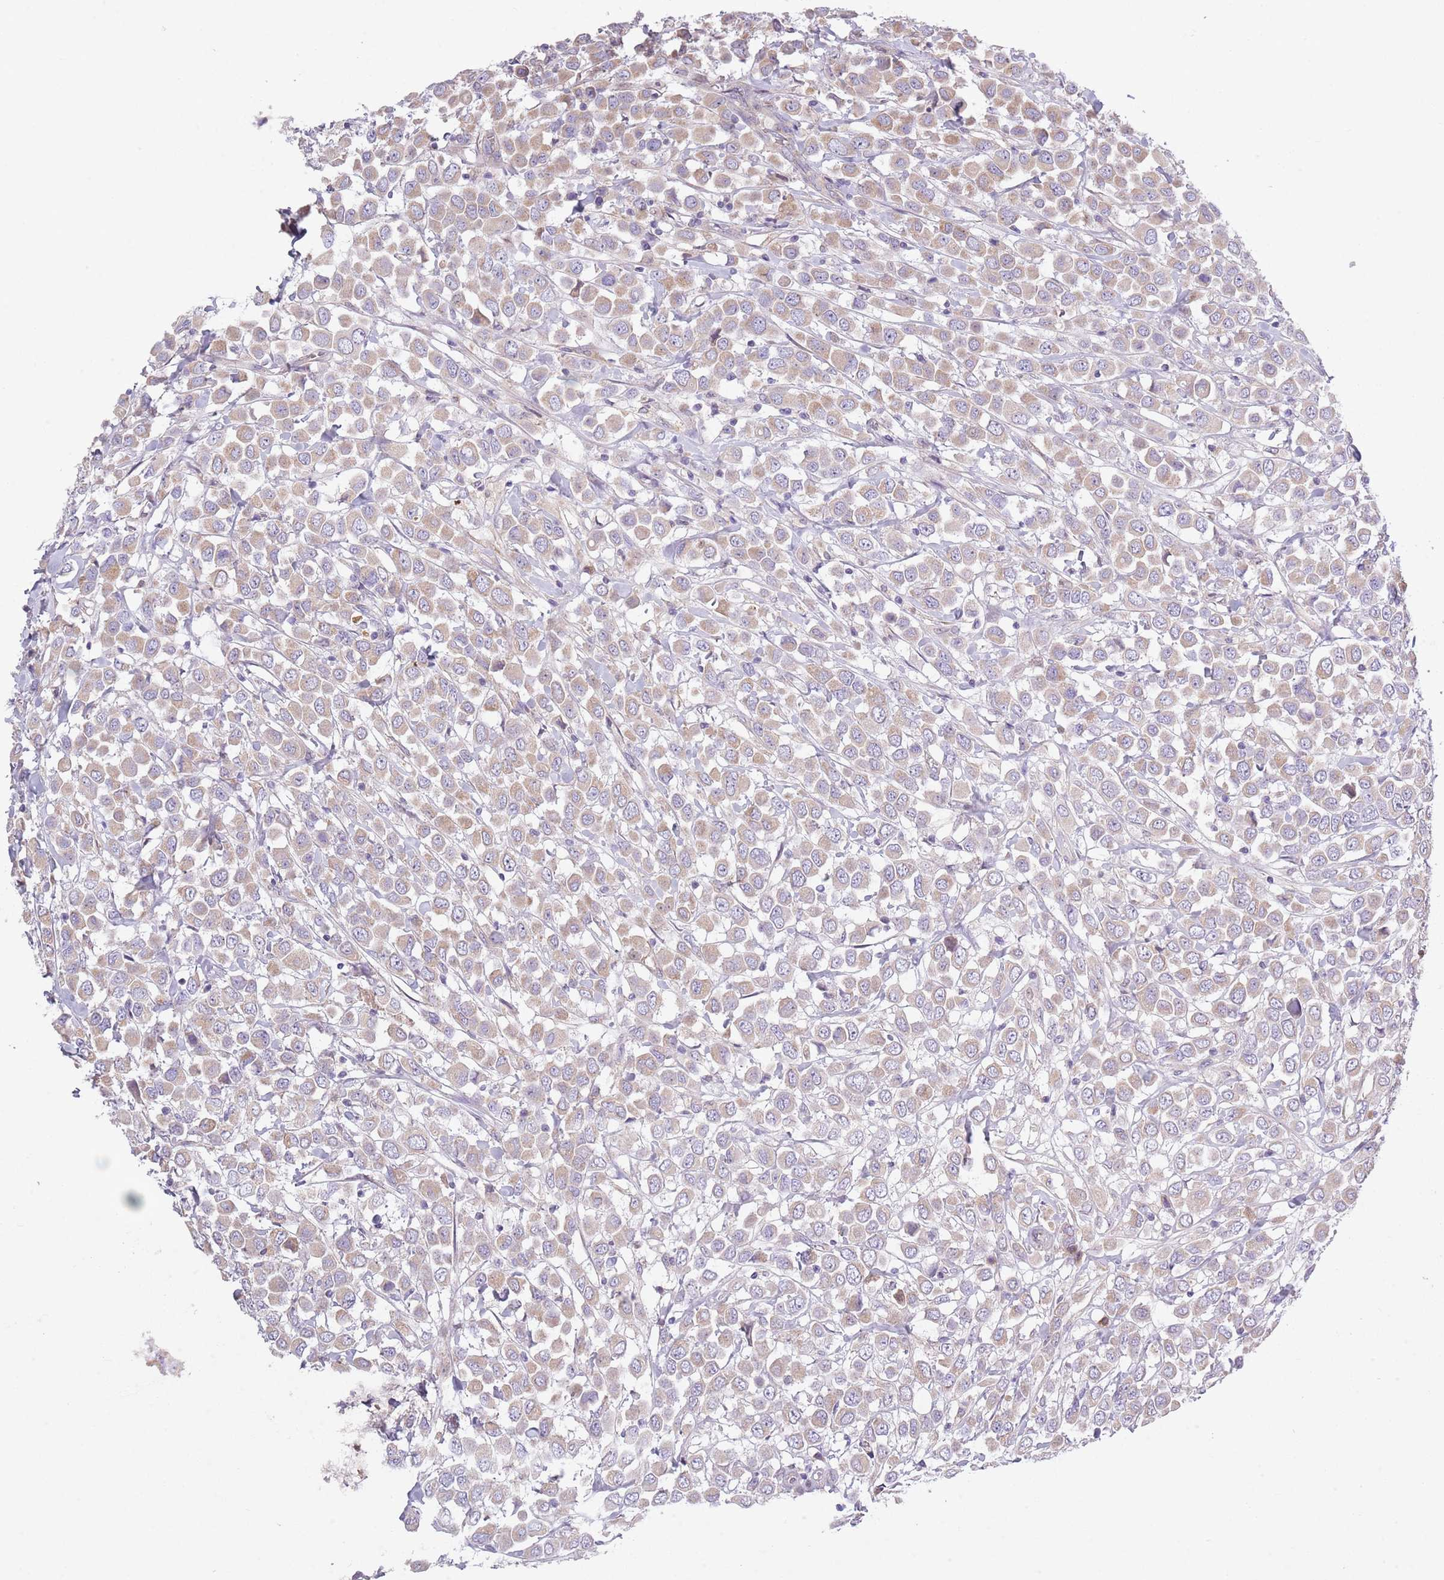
{"staining": {"intensity": "weak", "quantity": "25%-75%", "location": "cytoplasmic/membranous"}, "tissue": "breast cancer", "cell_type": "Tumor cells", "image_type": "cancer", "snomed": [{"axis": "morphology", "description": "Duct carcinoma"}, {"axis": "topography", "description": "Breast"}], "caption": "This micrograph displays IHC staining of breast cancer, with low weak cytoplasmic/membranous expression in approximately 25%-75% of tumor cells.", "gene": "COQ5", "patient": {"sex": "female", "age": 61}}